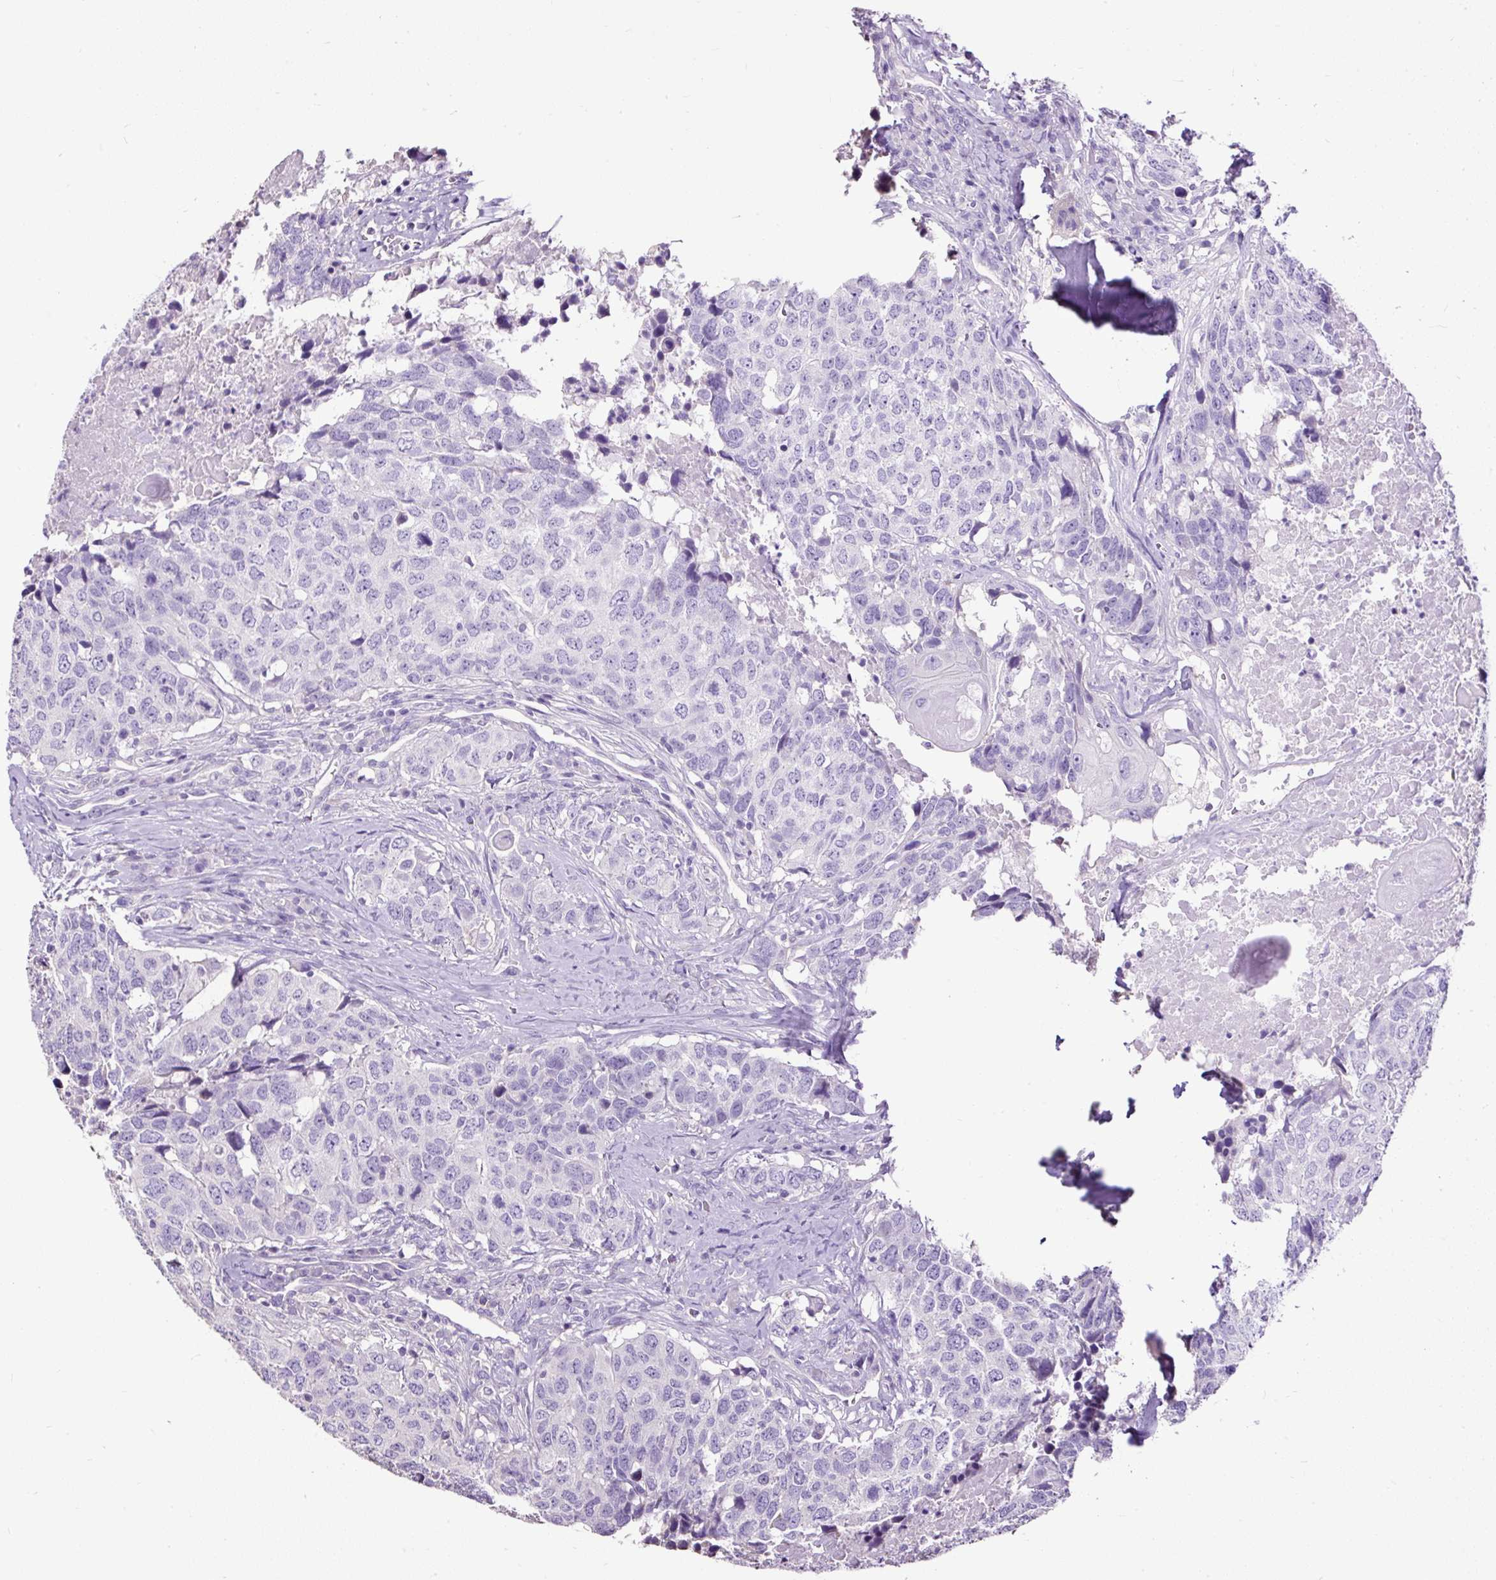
{"staining": {"intensity": "negative", "quantity": "none", "location": "none"}, "tissue": "head and neck cancer", "cell_type": "Tumor cells", "image_type": "cancer", "snomed": [{"axis": "morphology", "description": "Normal tissue, NOS"}, {"axis": "morphology", "description": "Squamous cell carcinoma, NOS"}, {"axis": "topography", "description": "Skeletal muscle"}, {"axis": "topography", "description": "Vascular tissue"}, {"axis": "topography", "description": "Peripheral nerve tissue"}, {"axis": "topography", "description": "Head-Neck"}], "caption": "High magnification brightfield microscopy of head and neck cancer stained with DAB (3,3'-diaminobenzidine) (brown) and counterstained with hematoxylin (blue): tumor cells show no significant expression.", "gene": "PDIA2", "patient": {"sex": "male", "age": 66}}